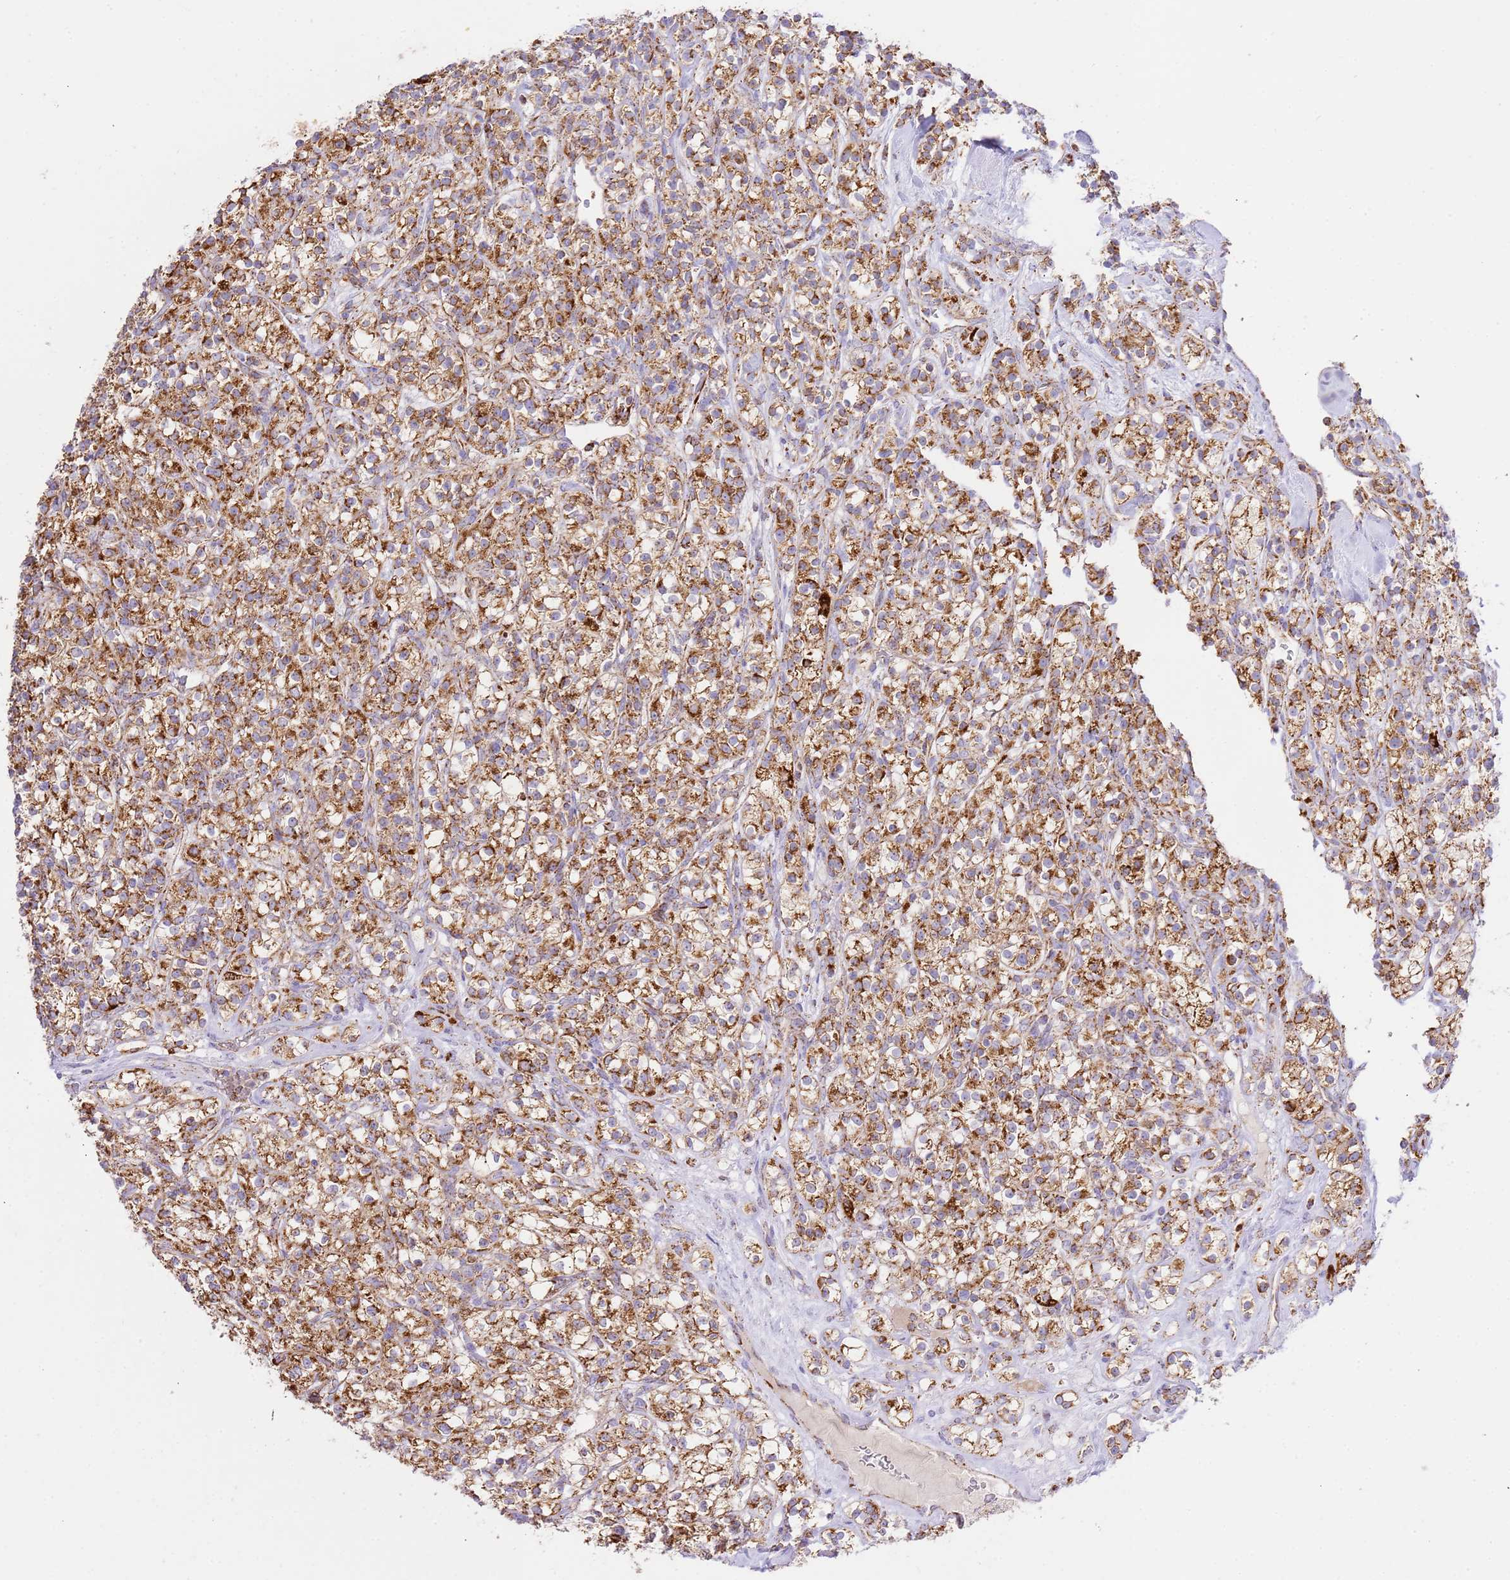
{"staining": {"intensity": "strong", "quantity": ">75%", "location": "cytoplasmic/membranous"}, "tissue": "renal cancer", "cell_type": "Tumor cells", "image_type": "cancer", "snomed": [{"axis": "morphology", "description": "Adenocarcinoma, NOS"}, {"axis": "topography", "description": "Kidney"}], "caption": "Human renal cancer (adenocarcinoma) stained for a protein (brown) demonstrates strong cytoplasmic/membranous positive expression in about >75% of tumor cells.", "gene": "ZBTB39", "patient": {"sex": "male", "age": 77}}